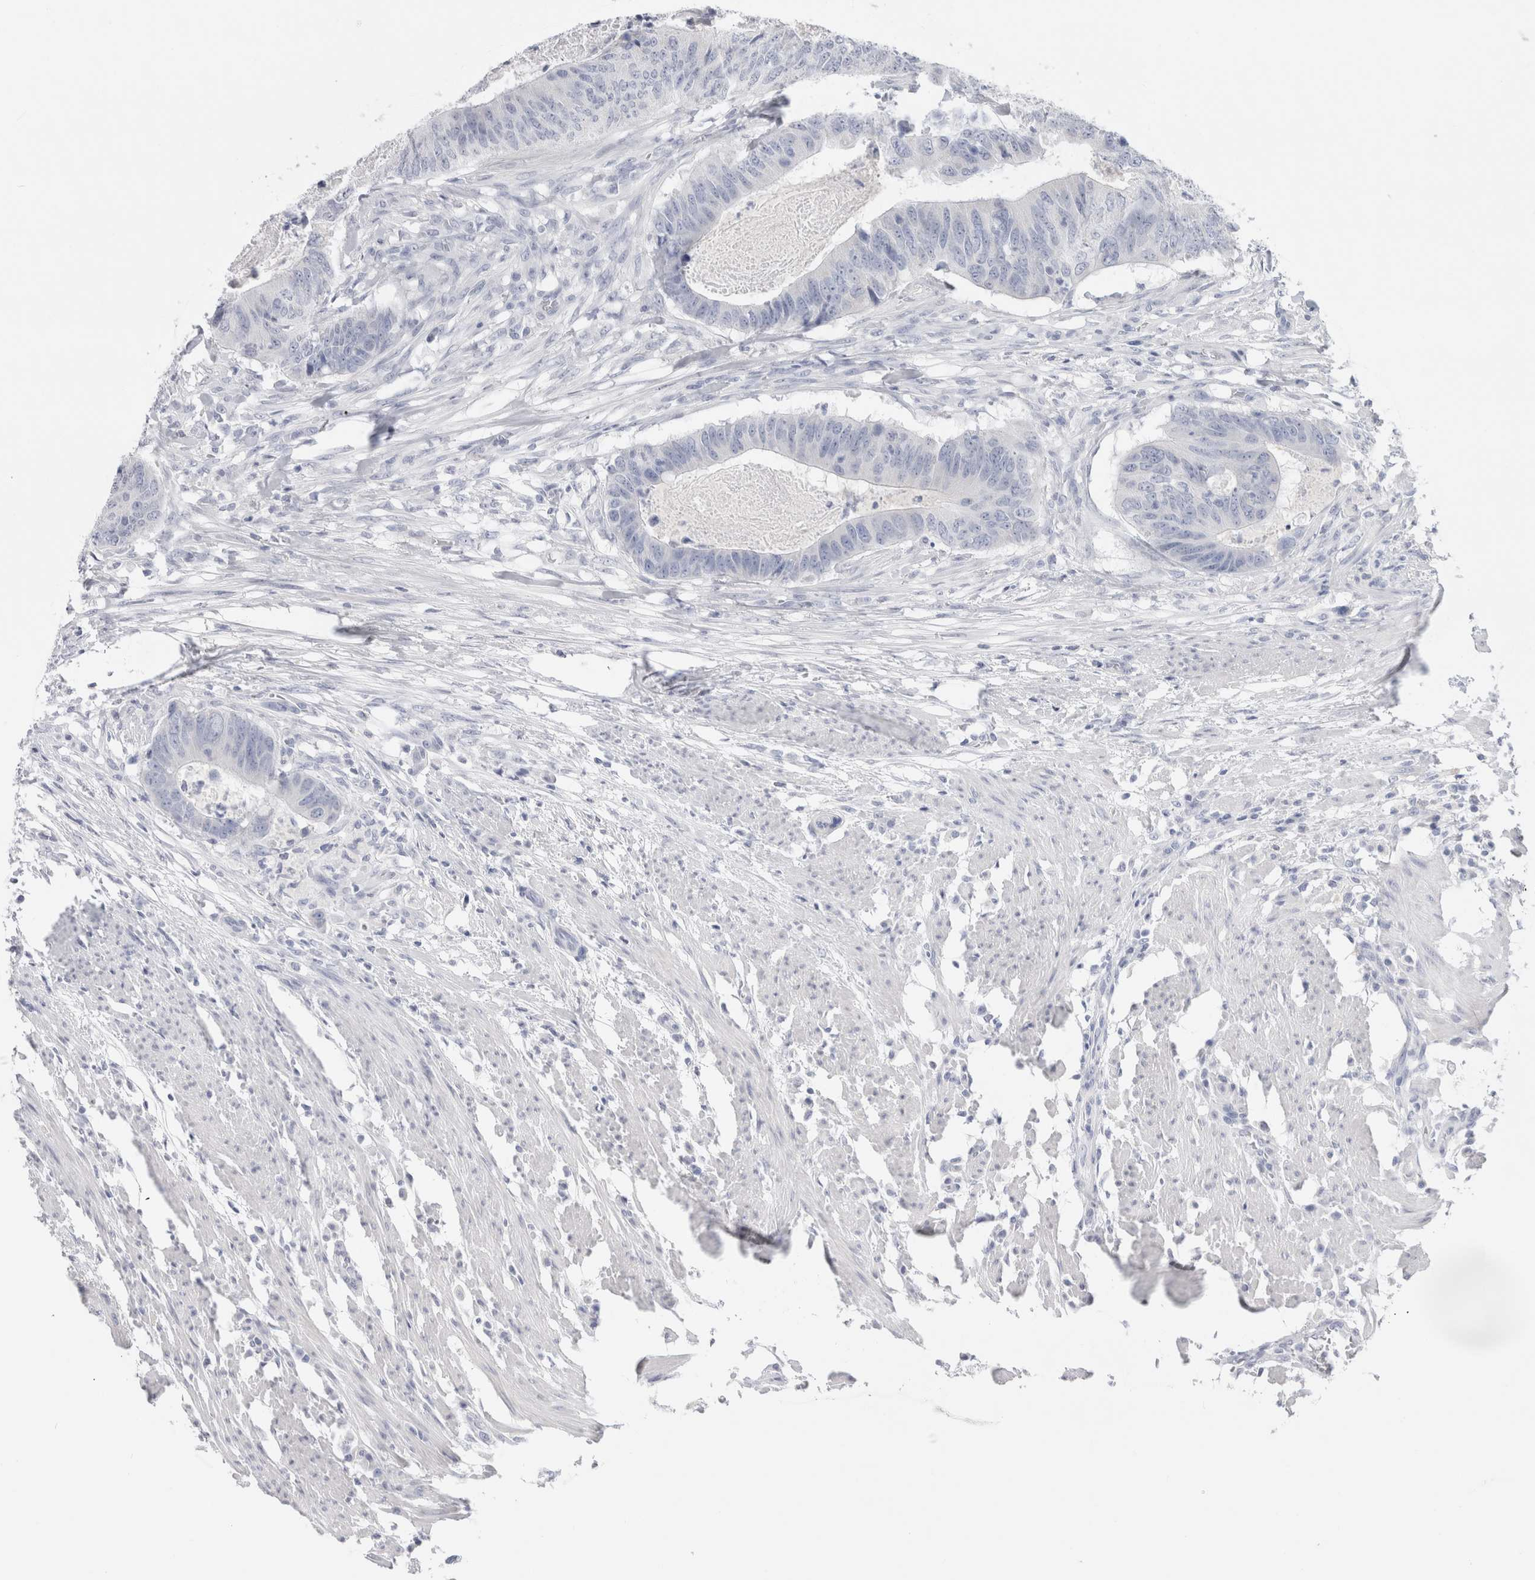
{"staining": {"intensity": "negative", "quantity": "none", "location": "none"}, "tissue": "colorectal cancer", "cell_type": "Tumor cells", "image_type": "cancer", "snomed": [{"axis": "morphology", "description": "Adenocarcinoma, NOS"}, {"axis": "topography", "description": "Colon"}], "caption": "This is an immunohistochemistry (IHC) photomicrograph of adenocarcinoma (colorectal). There is no positivity in tumor cells.", "gene": "C9orf50", "patient": {"sex": "male", "age": 56}}